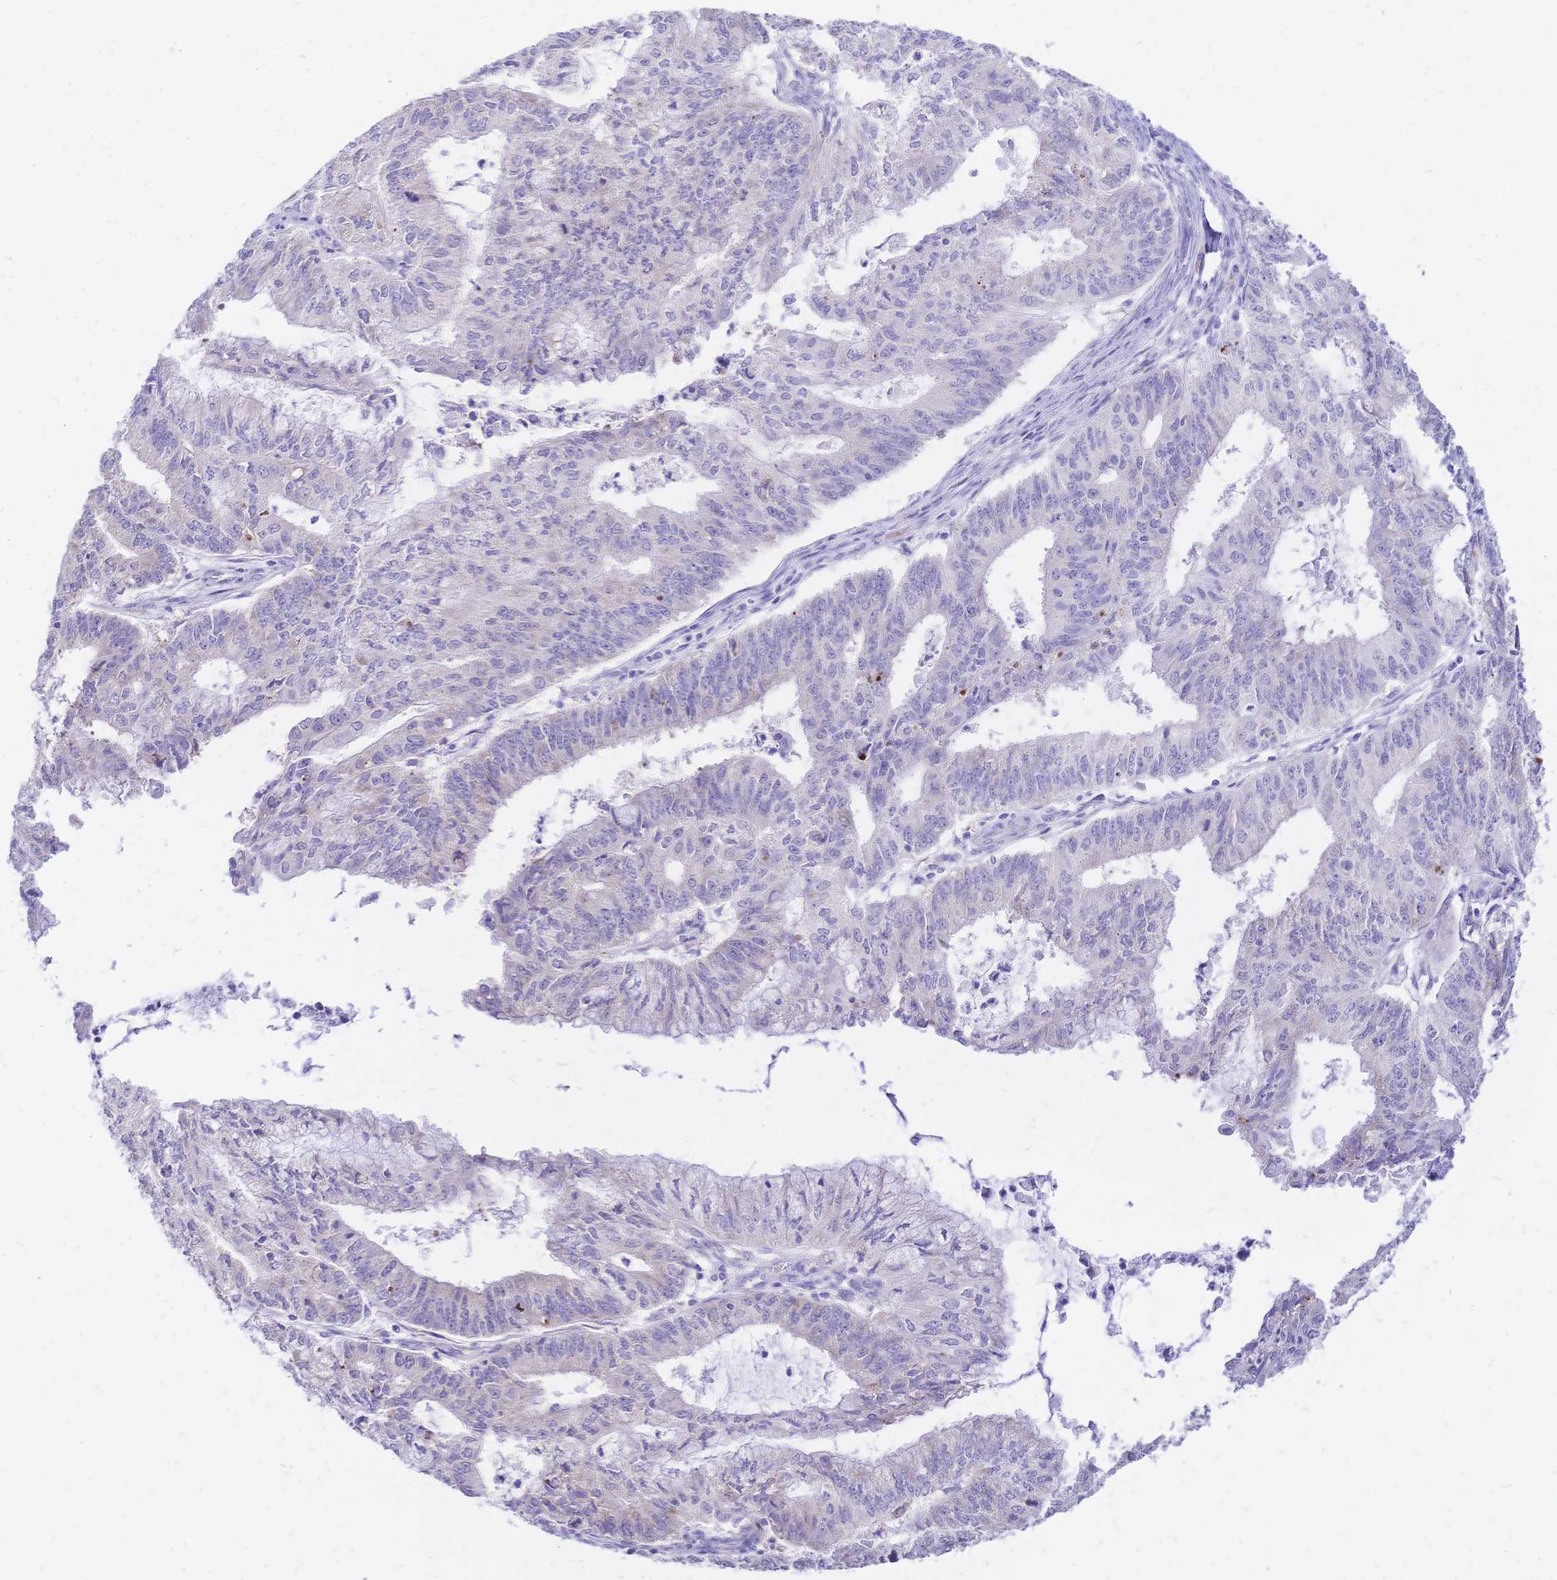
{"staining": {"intensity": "negative", "quantity": "none", "location": "none"}, "tissue": "endometrial cancer", "cell_type": "Tumor cells", "image_type": "cancer", "snomed": [{"axis": "morphology", "description": "Adenocarcinoma, NOS"}, {"axis": "topography", "description": "Endometrium"}], "caption": "There is no significant positivity in tumor cells of adenocarcinoma (endometrial).", "gene": "GRB7", "patient": {"sex": "female", "age": 61}}